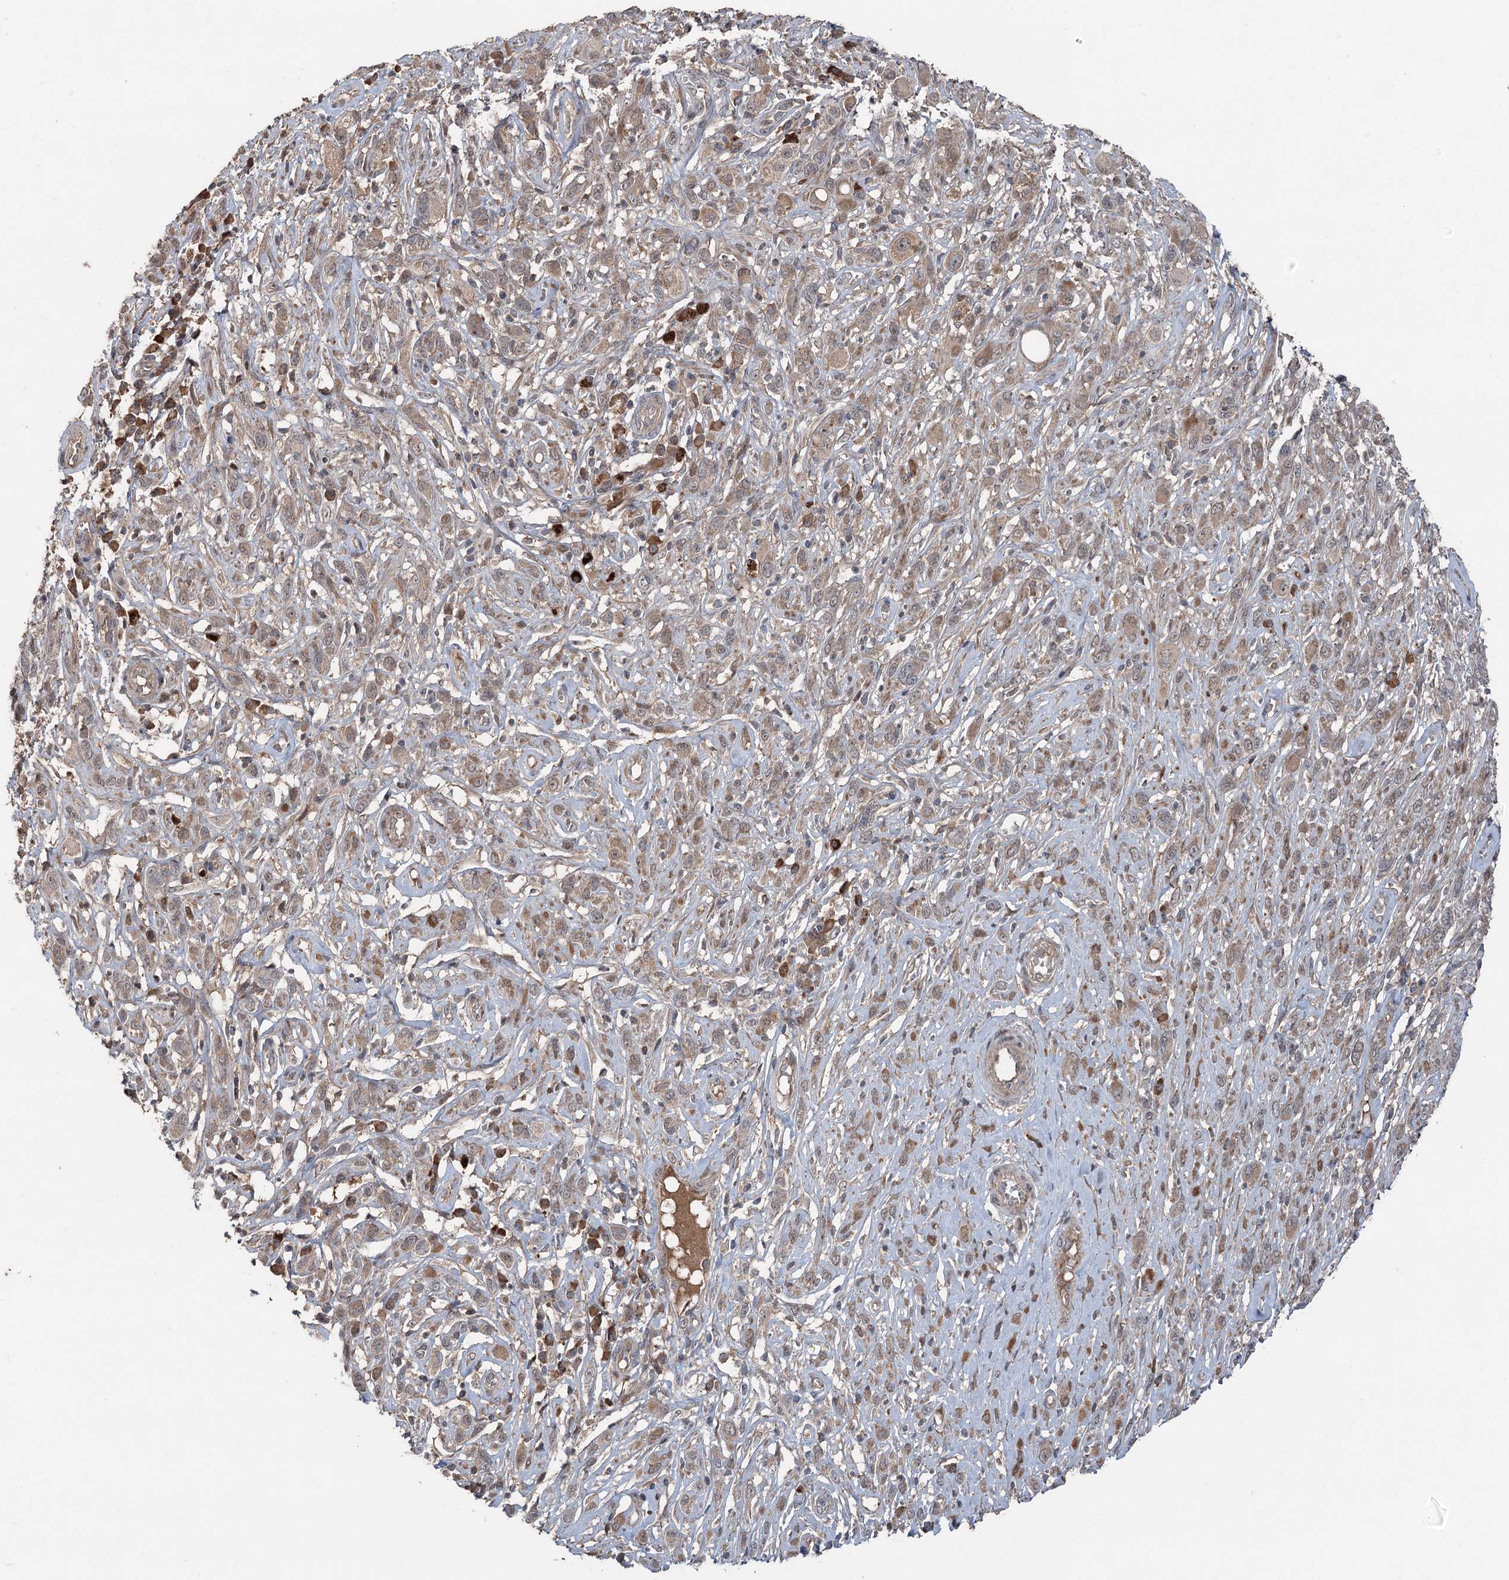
{"staining": {"intensity": "moderate", "quantity": ">75%", "location": "cytoplasmic/membranous"}, "tissue": "melanoma", "cell_type": "Tumor cells", "image_type": "cancer", "snomed": [{"axis": "morphology", "description": "Malignant melanoma, NOS"}, {"axis": "topography", "description": "Skin of trunk"}], "caption": "A medium amount of moderate cytoplasmic/membranous positivity is appreciated in approximately >75% of tumor cells in malignant melanoma tissue.", "gene": "MAPK8IP2", "patient": {"sex": "male", "age": 71}}